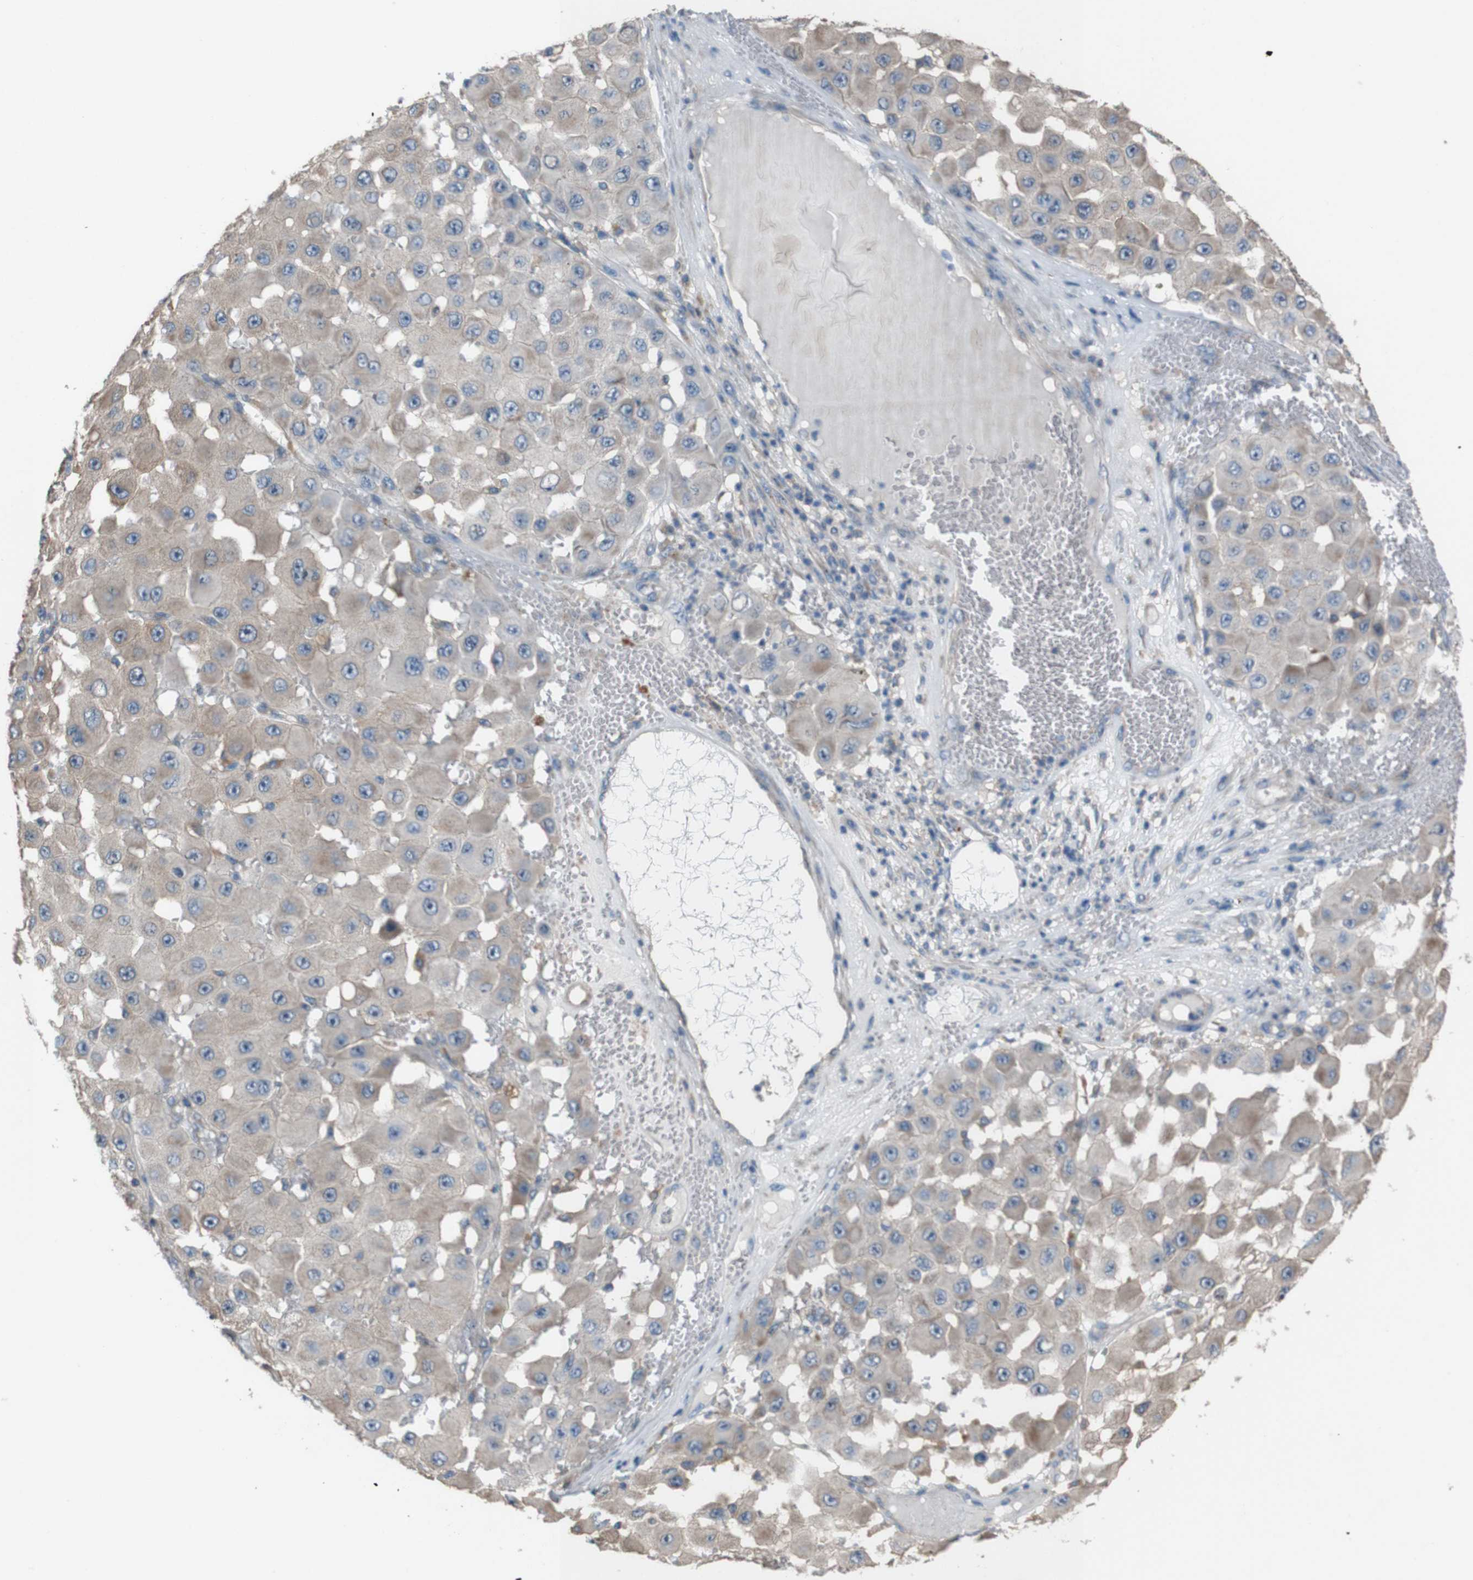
{"staining": {"intensity": "weak", "quantity": ">75%", "location": "cytoplasmic/membranous"}, "tissue": "melanoma", "cell_type": "Tumor cells", "image_type": "cancer", "snomed": [{"axis": "morphology", "description": "Malignant melanoma, NOS"}, {"axis": "topography", "description": "Skin"}], "caption": "Immunohistochemical staining of melanoma exhibits low levels of weak cytoplasmic/membranous protein staining in about >75% of tumor cells.", "gene": "NAALADL2", "patient": {"sex": "female", "age": 81}}